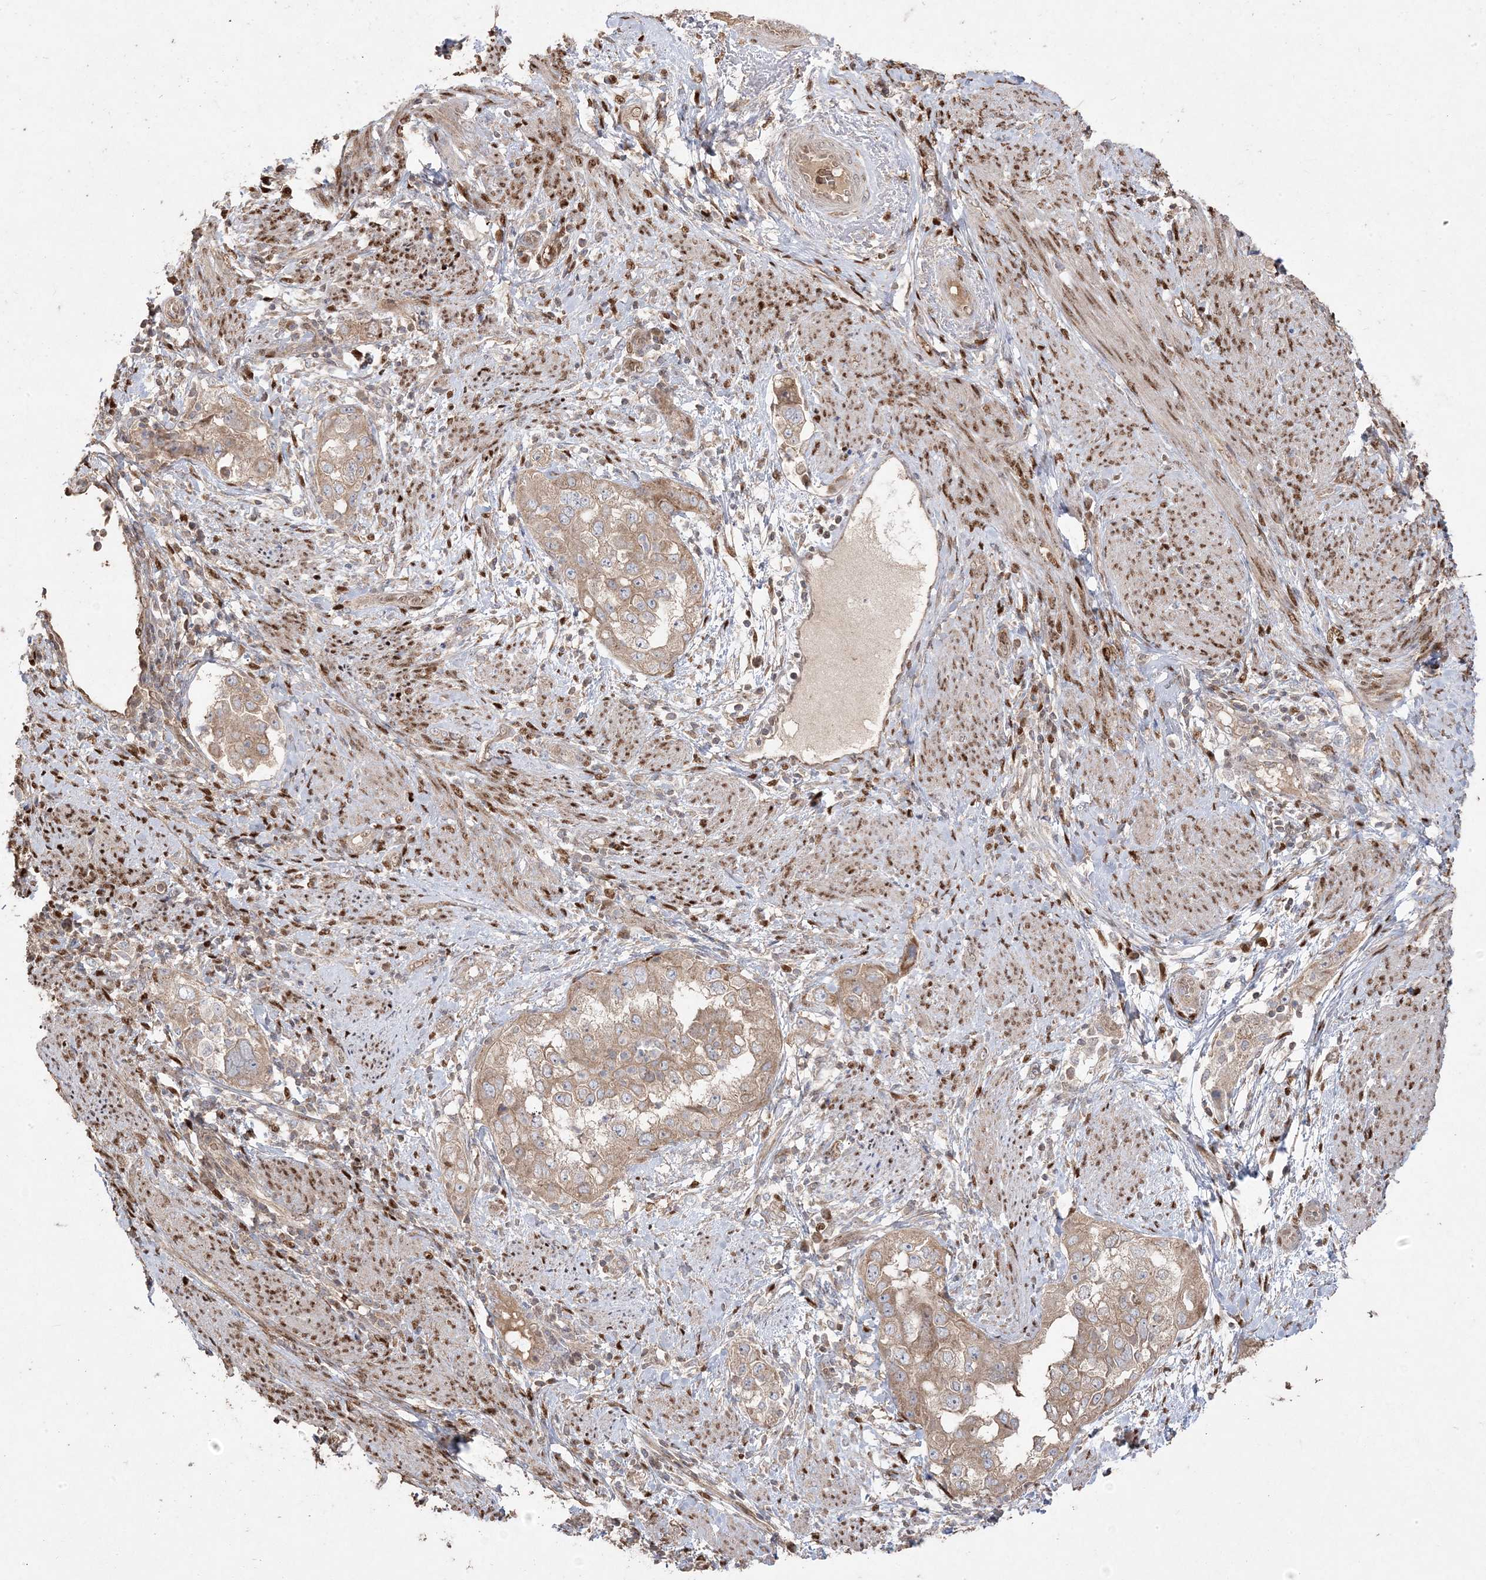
{"staining": {"intensity": "moderate", "quantity": ">75%", "location": "cytoplasmic/membranous"}, "tissue": "endometrial cancer", "cell_type": "Tumor cells", "image_type": "cancer", "snomed": [{"axis": "morphology", "description": "Adenocarcinoma, NOS"}, {"axis": "topography", "description": "Endometrium"}], "caption": "This histopathology image displays endometrial adenocarcinoma stained with immunohistochemistry (IHC) to label a protein in brown. The cytoplasmic/membranous of tumor cells show moderate positivity for the protein. Nuclei are counter-stained blue.", "gene": "PPOX", "patient": {"sex": "female", "age": 85}}